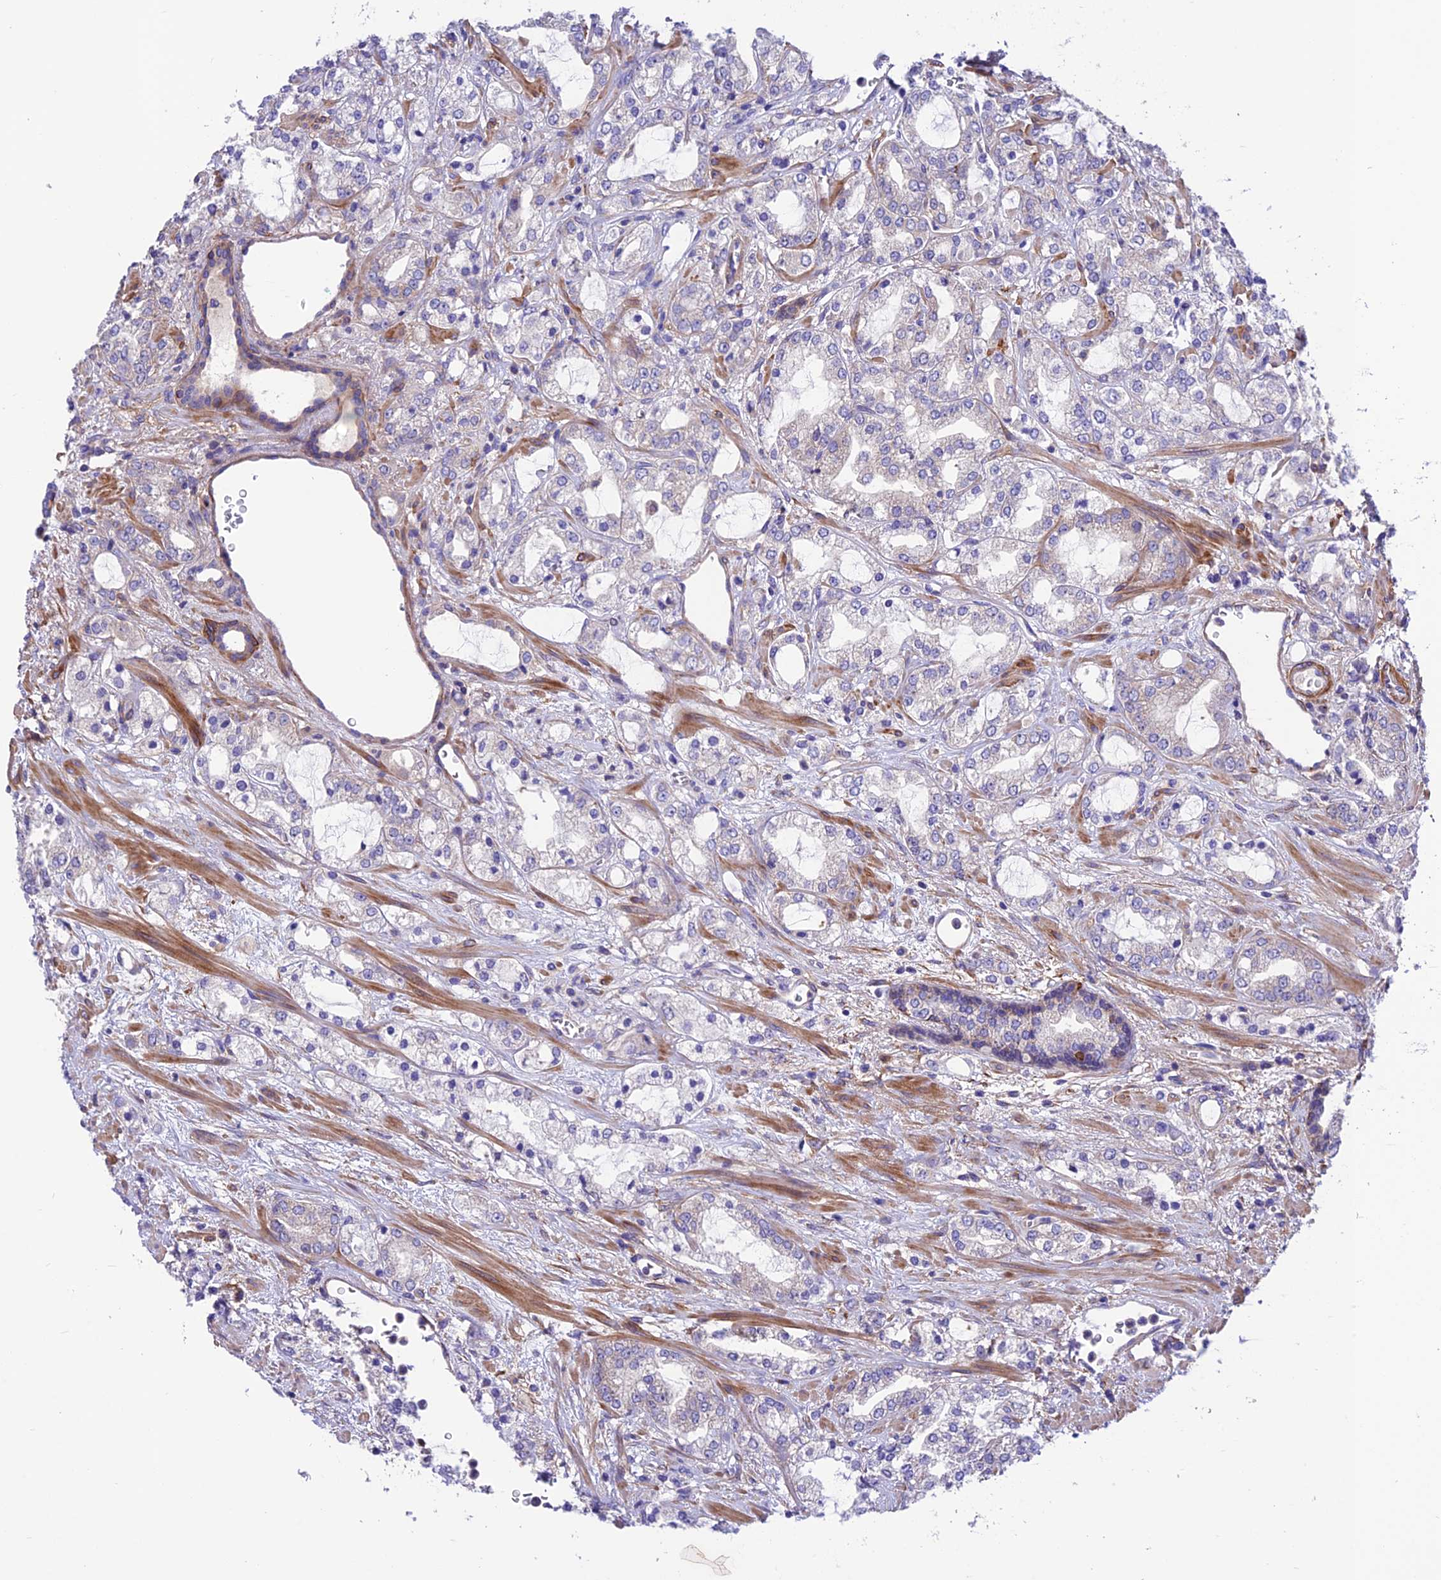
{"staining": {"intensity": "negative", "quantity": "none", "location": "none"}, "tissue": "prostate cancer", "cell_type": "Tumor cells", "image_type": "cancer", "snomed": [{"axis": "morphology", "description": "Adenocarcinoma, High grade"}, {"axis": "topography", "description": "Prostate"}], "caption": "There is no significant staining in tumor cells of prostate cancer (high-grade adenocarcinoma).", "gene": "VPS16", "patient": {"sex": "male", "age": 64}}